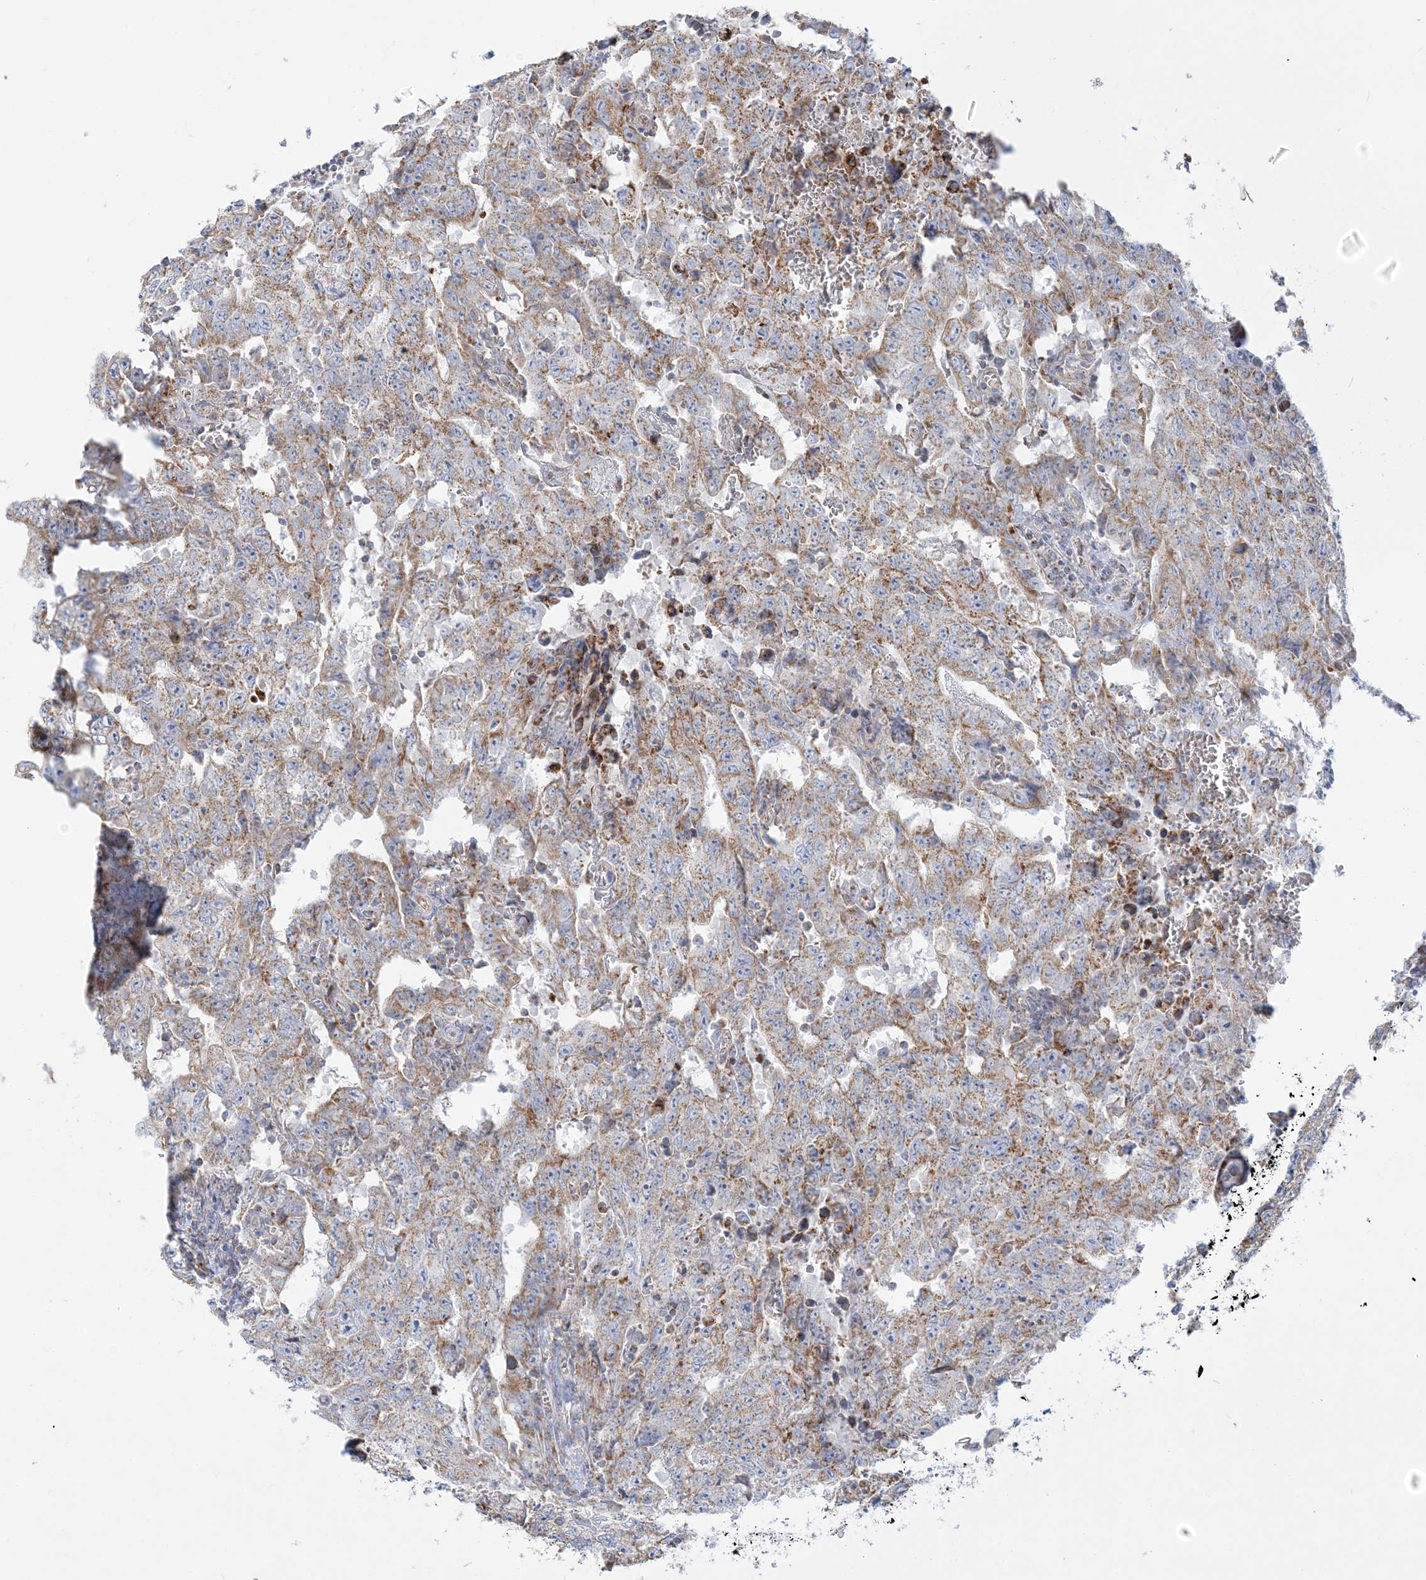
{"staining": {"intensity": "moderate", "quantity": ">75%", "location": "cytoplasmic/membranous"}, "tissue": "testis cancer", "cell_type": "Tumor cells", "image_type": "cancer", "snomed": [{"axis": "morphology", "description": "Carcinoma, Embryonal, NOS"}, {"axis": "topography", "description": "Testis"}], "caption": "A micrograph showing moderate cytoplasmic/membranous expression in about >75% of tumor cells in testis cancer, as visualized by brown immunohistochemical staining.", "gene": "TBC1D14", "patient": {"sex": "male", "age": 26}}